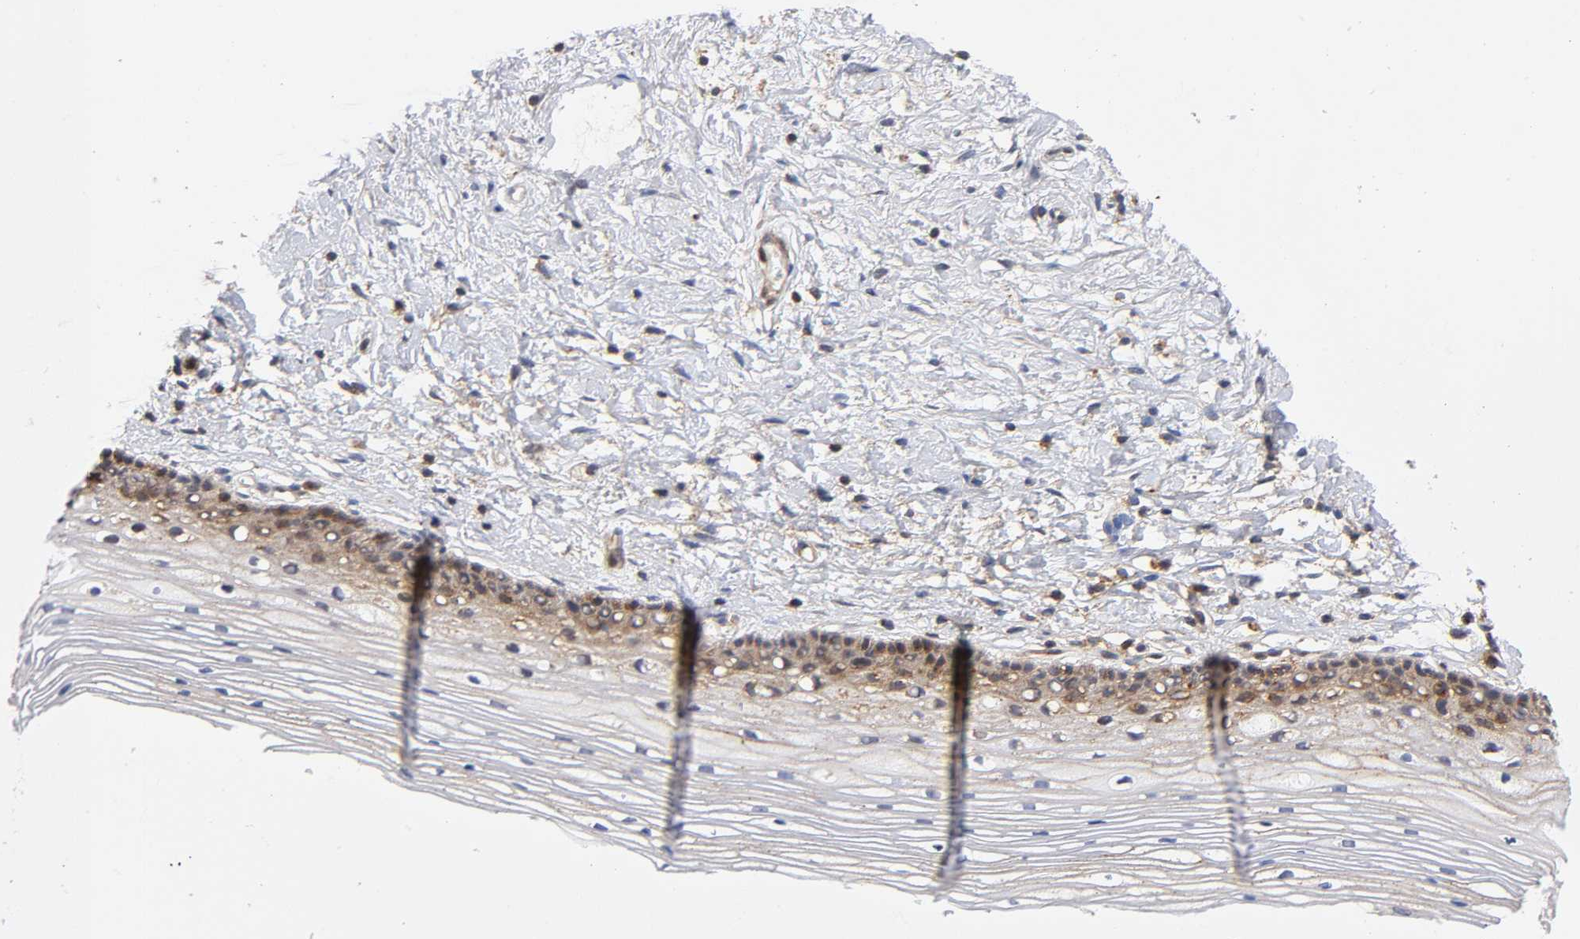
{"staining": {"intensity": "moderate", "quantity": "25%-75%", "location": "cytoplasmic/membranous,nuclear"}, "tissue": "cervix", "cell_type": "Glandular cells", "image_type": "normal", "snomed": [{"axis": "morphology", "description": "Normal tissue, NOS"}, {"axis": "topography", "description": "Cervix"}], "caption": "Glandular cells reveal moderate cytoplasmic/membranous,nuclear positivity in approximately 25%-75% of cells in normal cervix. (DAB (3,3'-diaminobenzidine) IHC with brightfield microscopy, high magnification).", "gene": "ANXA7", "patient": {"sex": "female", "age": 77}}